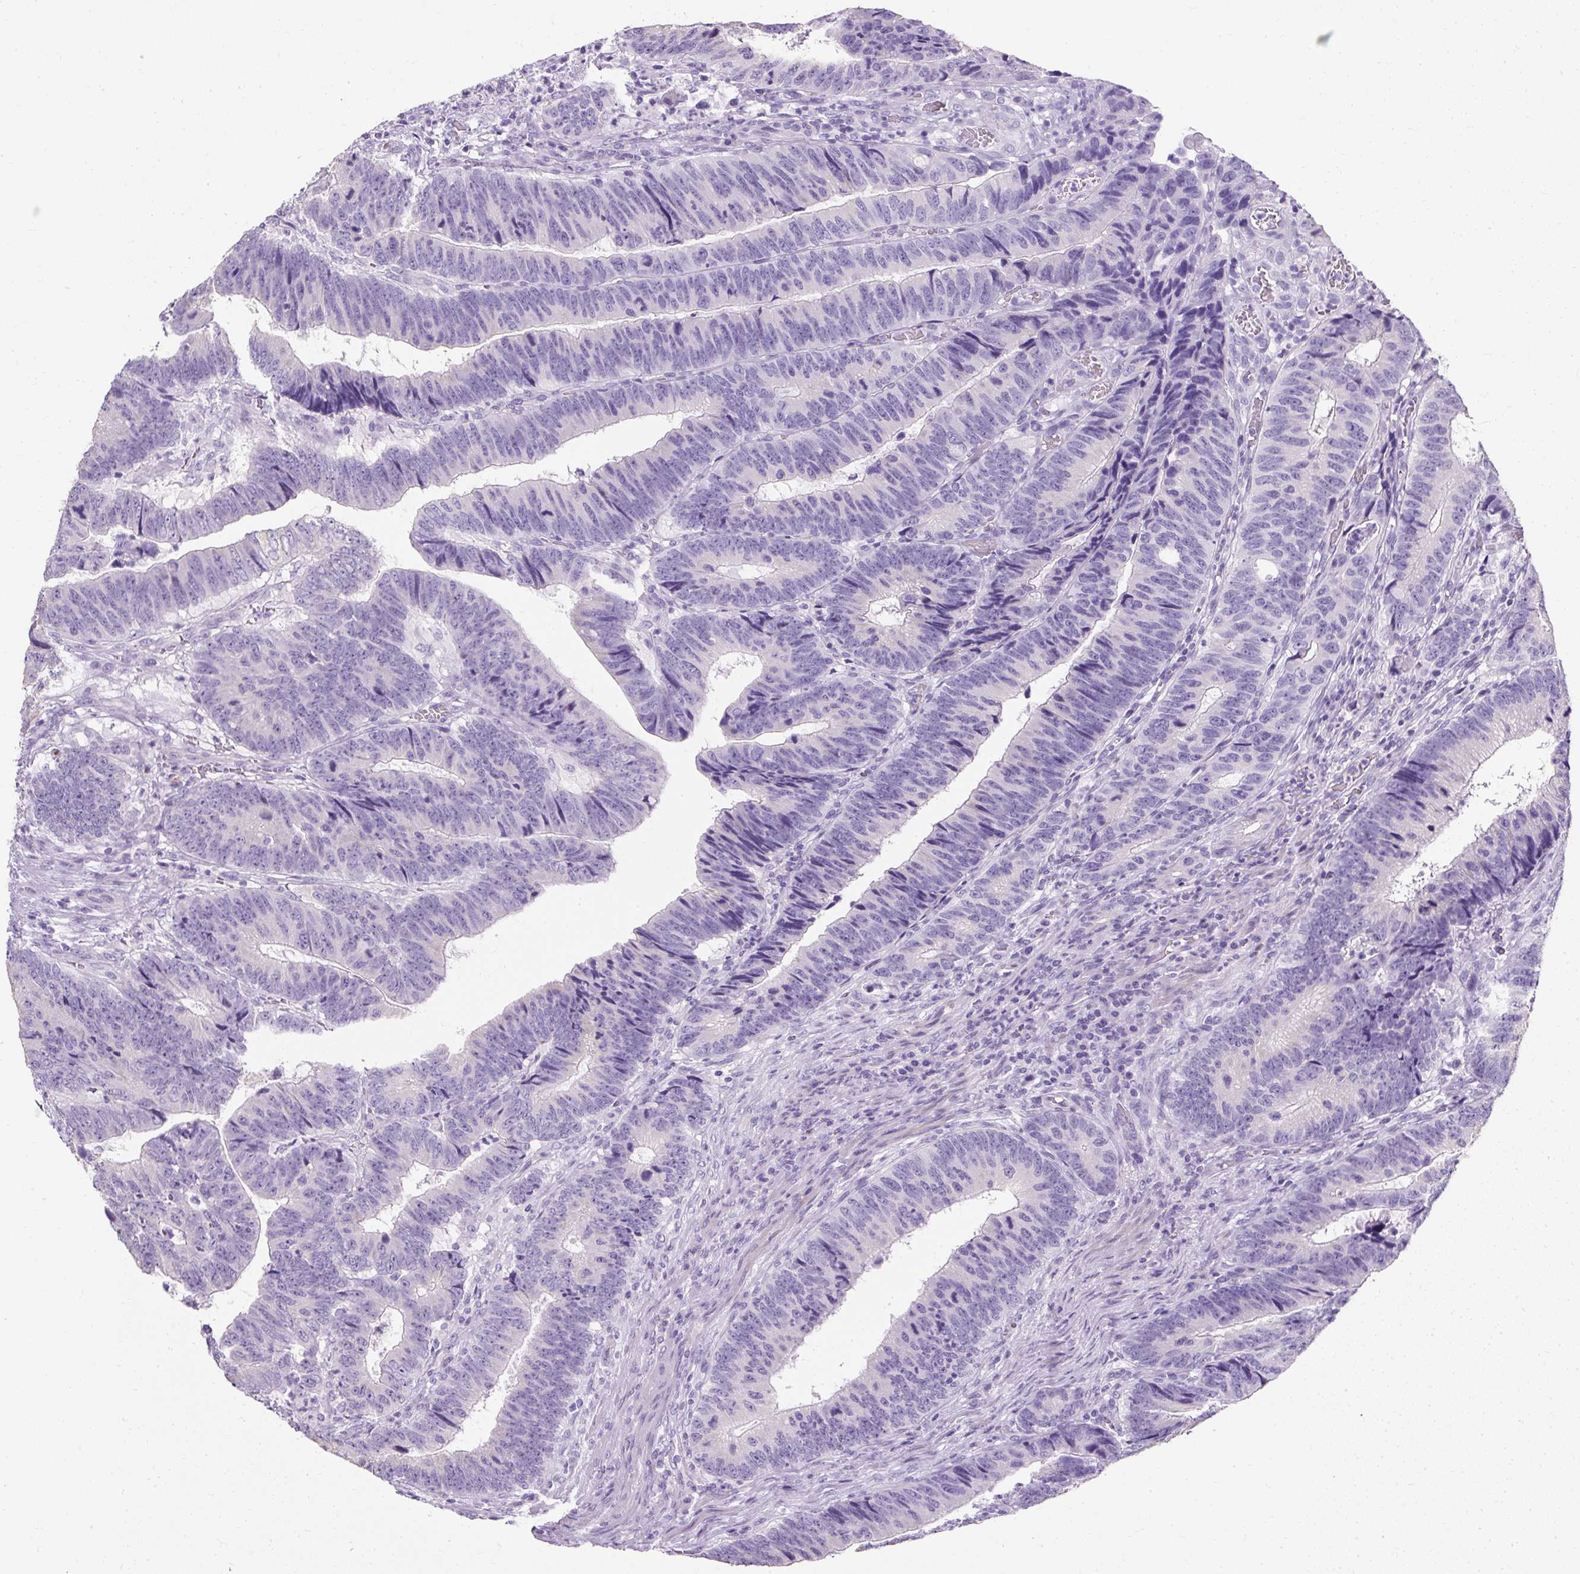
{"staining": {"intensity": "negative", "quantity": "none", "location": "none"}, "tissue": "colorectal cancer", "cell_type": "Tumor cells", "image_type": "cancer", "snomed": [{"axis": "morphology", "description": "Adenocarcinoma, NOS"}, {"axis": "topography", "description": "Colon"}], "caption": "The immunohistochemistry image has no significant positivity in tumor cells of colorectal adenocarcinoma tissue. (Immunohistochemistry (ihc), brightfield microscopy, high magnification).", "gene": "C2CD4C", "patient": {"sex": "male", "age": 62}}